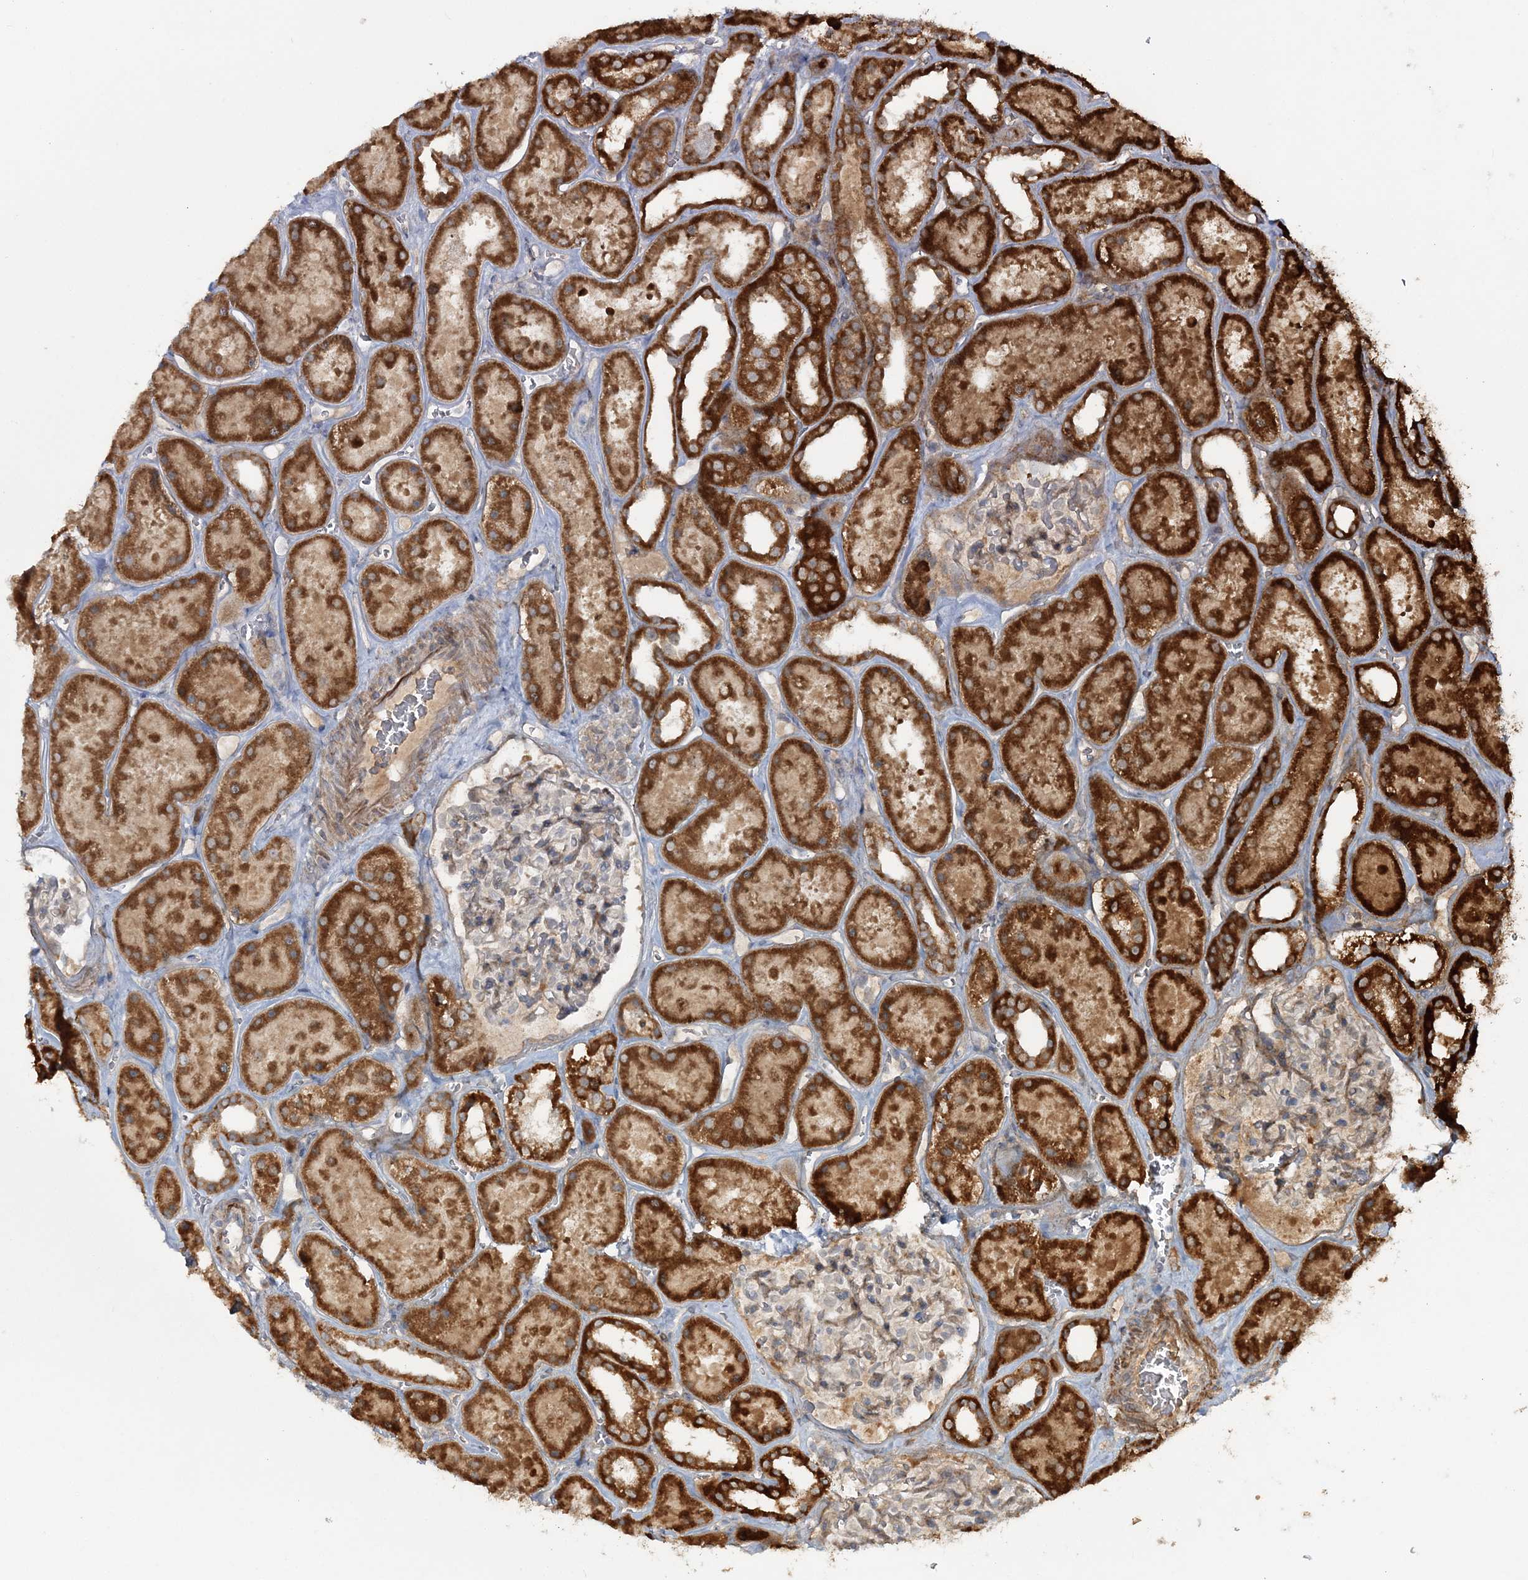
{"staining": {"intensity": "weak", "quantity": "25%-75%", "location": "cytoplasmic/membranous"}, "tissue": "kidney", "cell_type": "Cells in glomeruli", "image_type": "normal", "snomed": [{"axis": "morphology", "description": "Normal tissue, NOS"}, {"axis": "topography", "description": "Kidney"}], "caption": "Immunohistochemical staining of unremarkable human kidney demonstrates weak cytoplasmic/membranous protein staining in approximately 25%-75% of cells in glomeruli. The protein of interest is shown in brown color, while the nuclei are stained blue.", "gene": "MOCS2", "patient": {"sex": "female", "age": 41}}